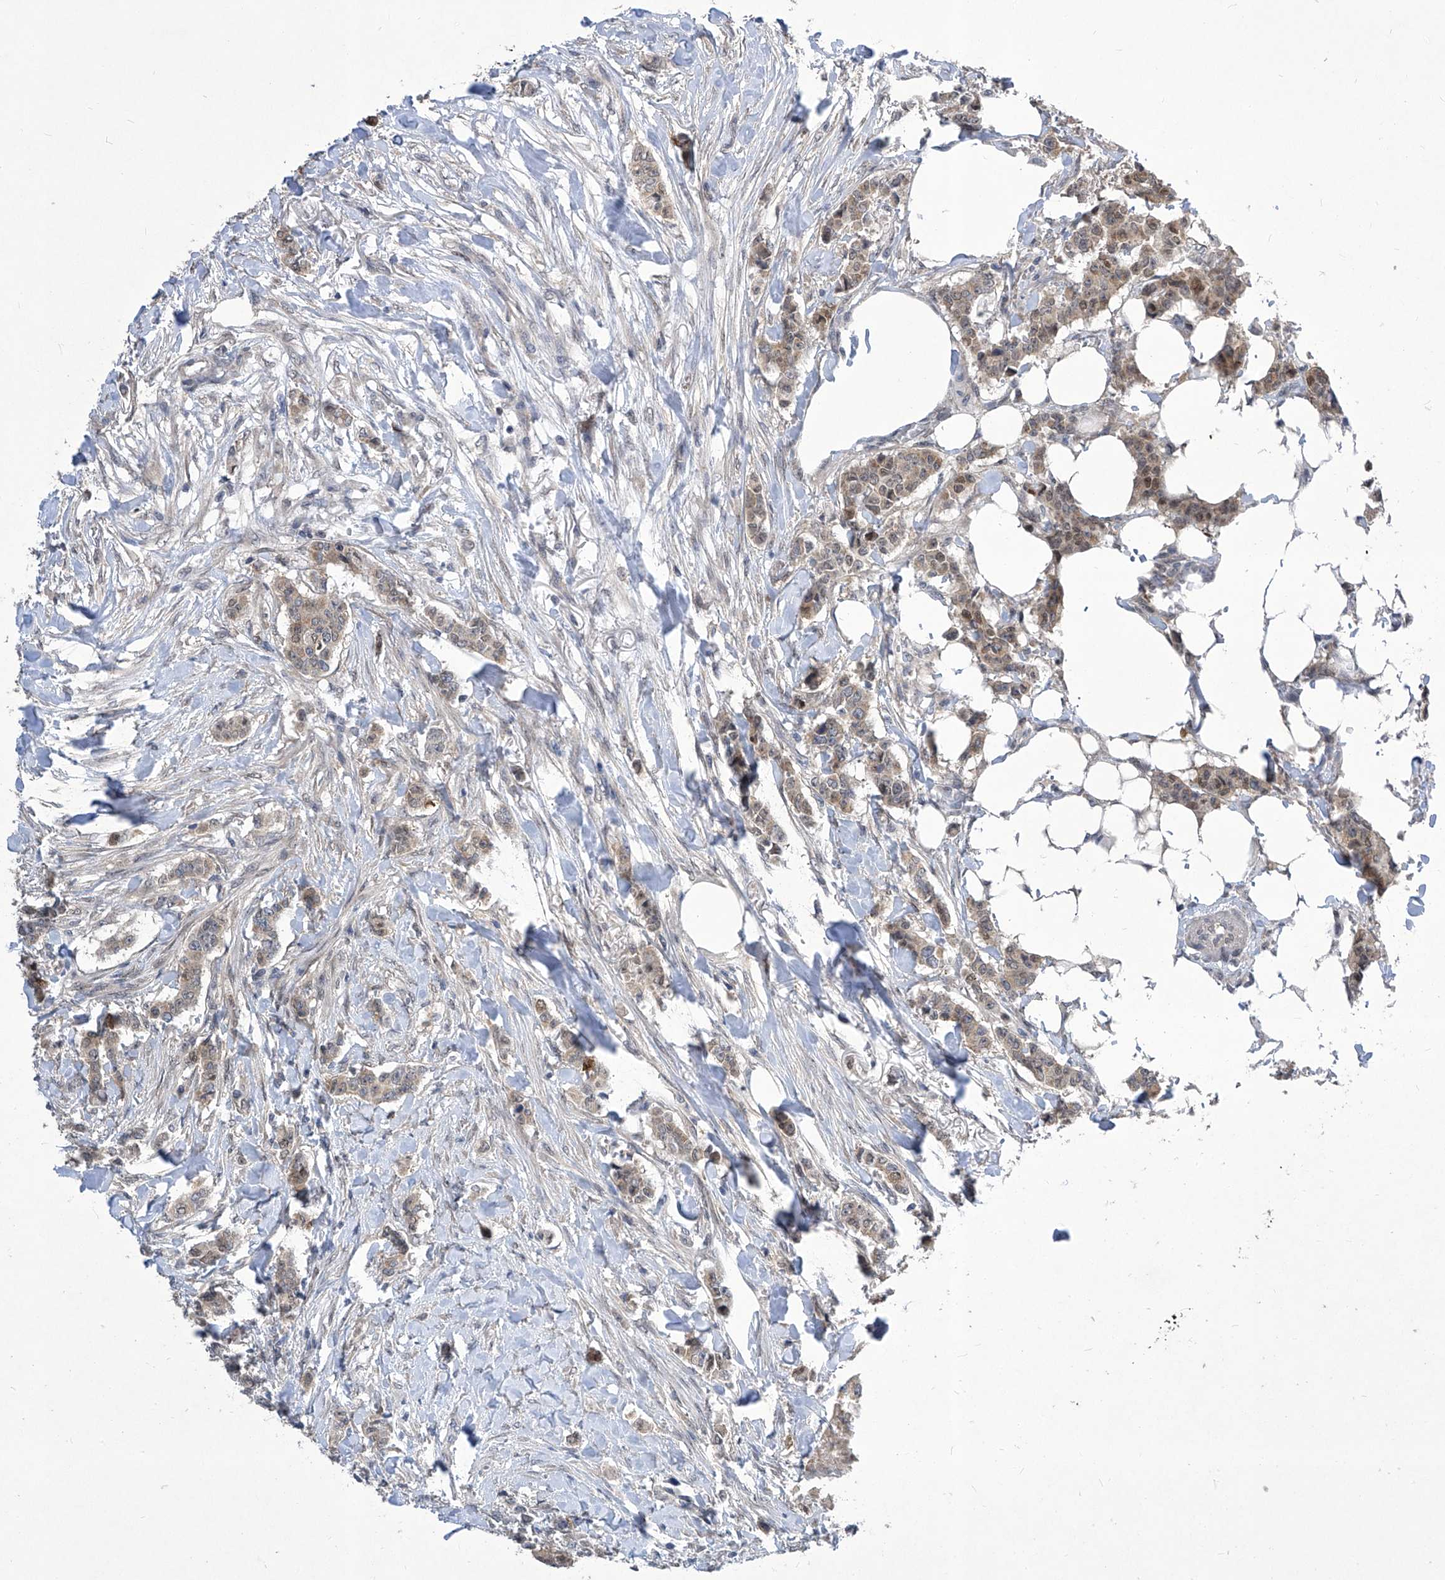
{"staining": {"intensity": "weak", "quantity": "25%-75%", "location": "cytoplasmic/membranous"}, "tissue": "breast cancer", "cell_type": "Tumor cells", "image_type": "cancer", "snomed": [{"axis": "morphology", "description": "Duct carcinoma"}, {"axis": "topography", "description": "Breast"}], "caption": "Breast cancer stained with DAB (3,3'-diaminobenzidine) immunohistochemistry reveals low levels of weak cytoplasmic/membranous positivity in about 25%-75% of tumor cells. (Brightfield microscopy of DAB IHC at high magnification).", "gene": "CETN2", "patient": {"sex": "female", "age": 40}}